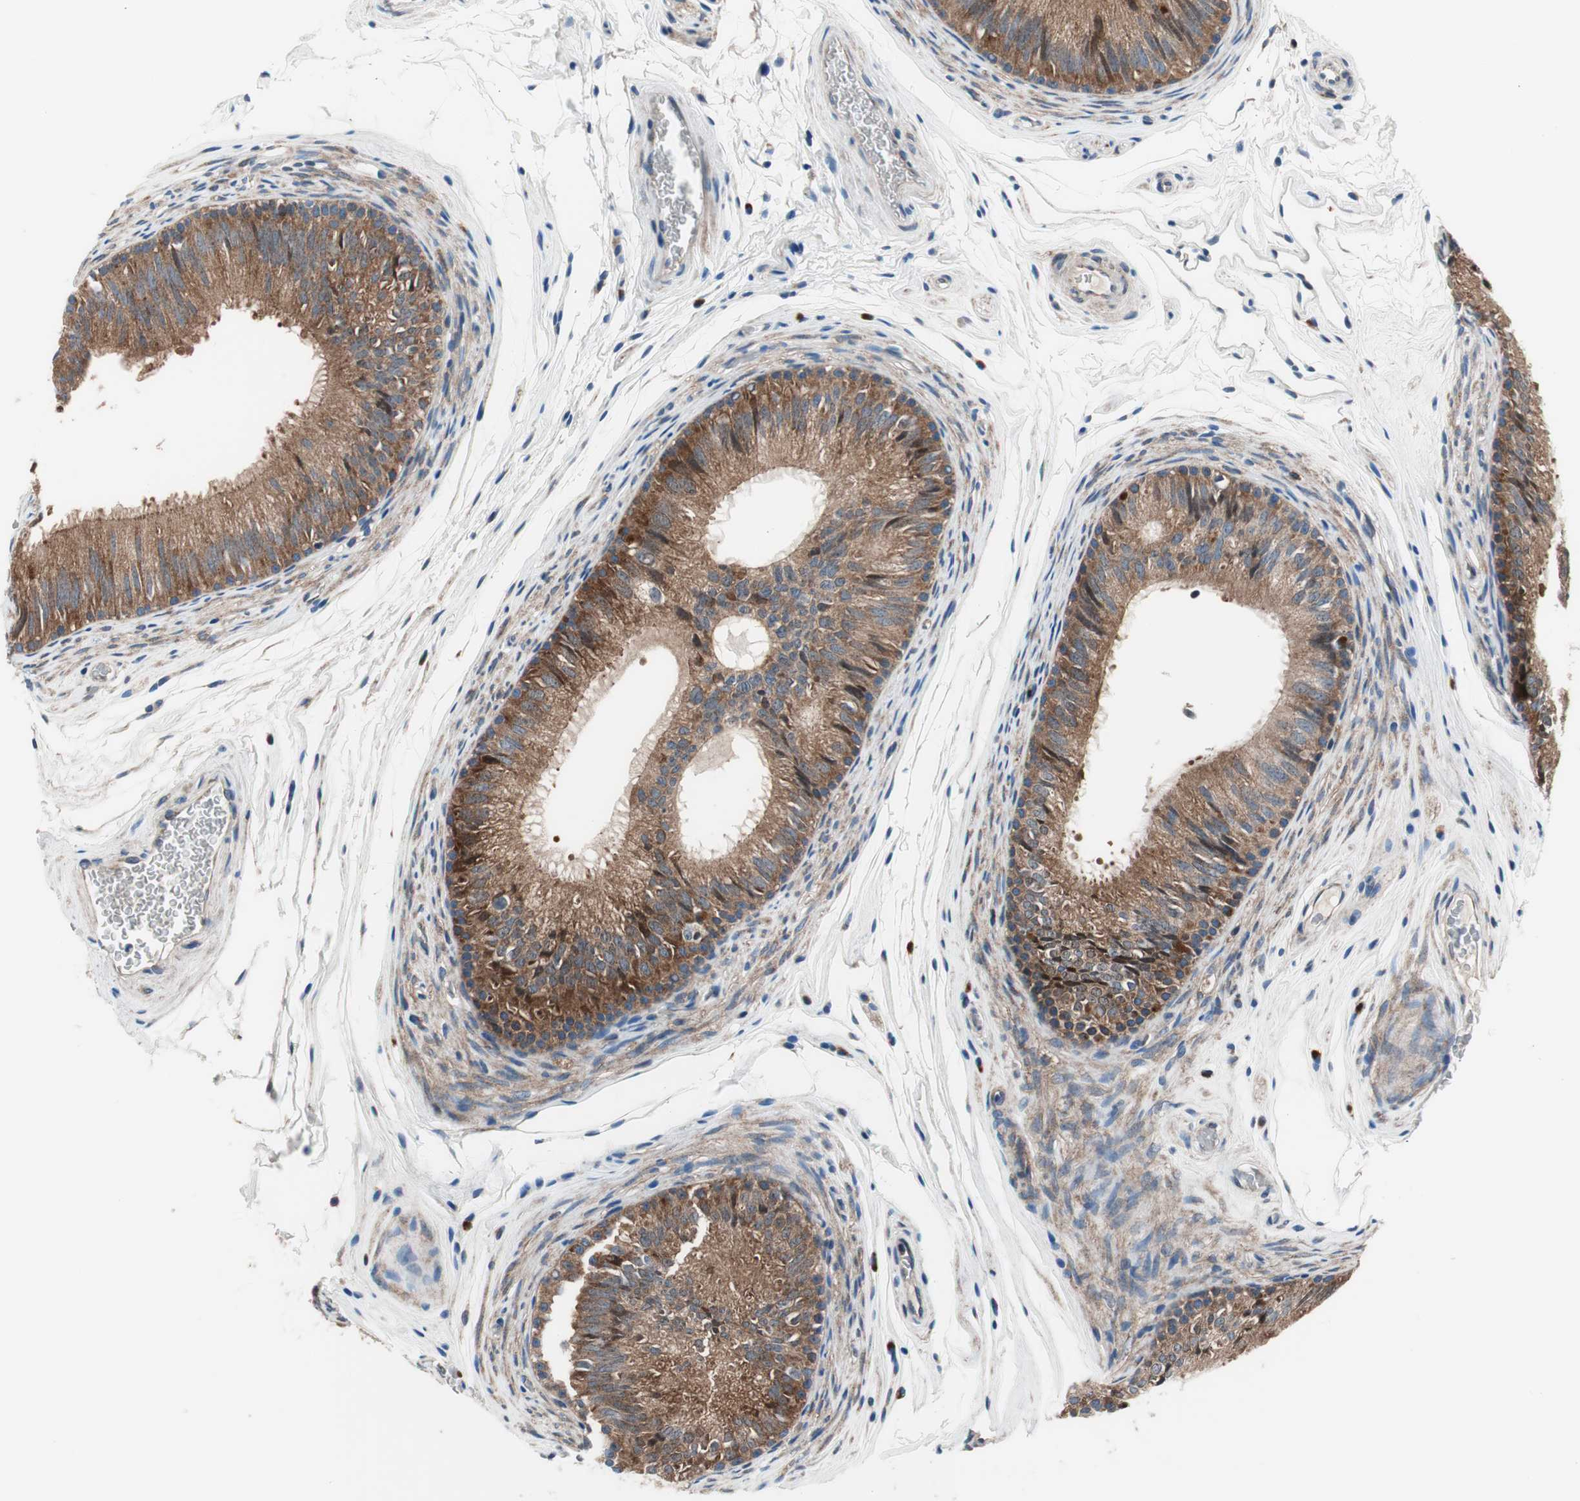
{"staining": {"intensity": "strong", "quantity": "25%-75%", "location": "cytoplasmic/membranous"}, "tissue": "epididymis", "cell_type": "Glandular cells", "image_type": "normal", "snomed": [{"axis": "morphology", "description": "Normal tissue, NOS"}, {"axis": "topography", "description": "Epididymis"}], "caption": "Brown immunohistochemical staining in unremarkable human epididymis exhibits strong cytoplasmic/membranous staining in approximately 25%-75% of glandular cells. (DAB = brown stain, brightfield microscopy at high magnification).", "gene": "PRDX2", "patient": {"sex": "male", "age": 36}}